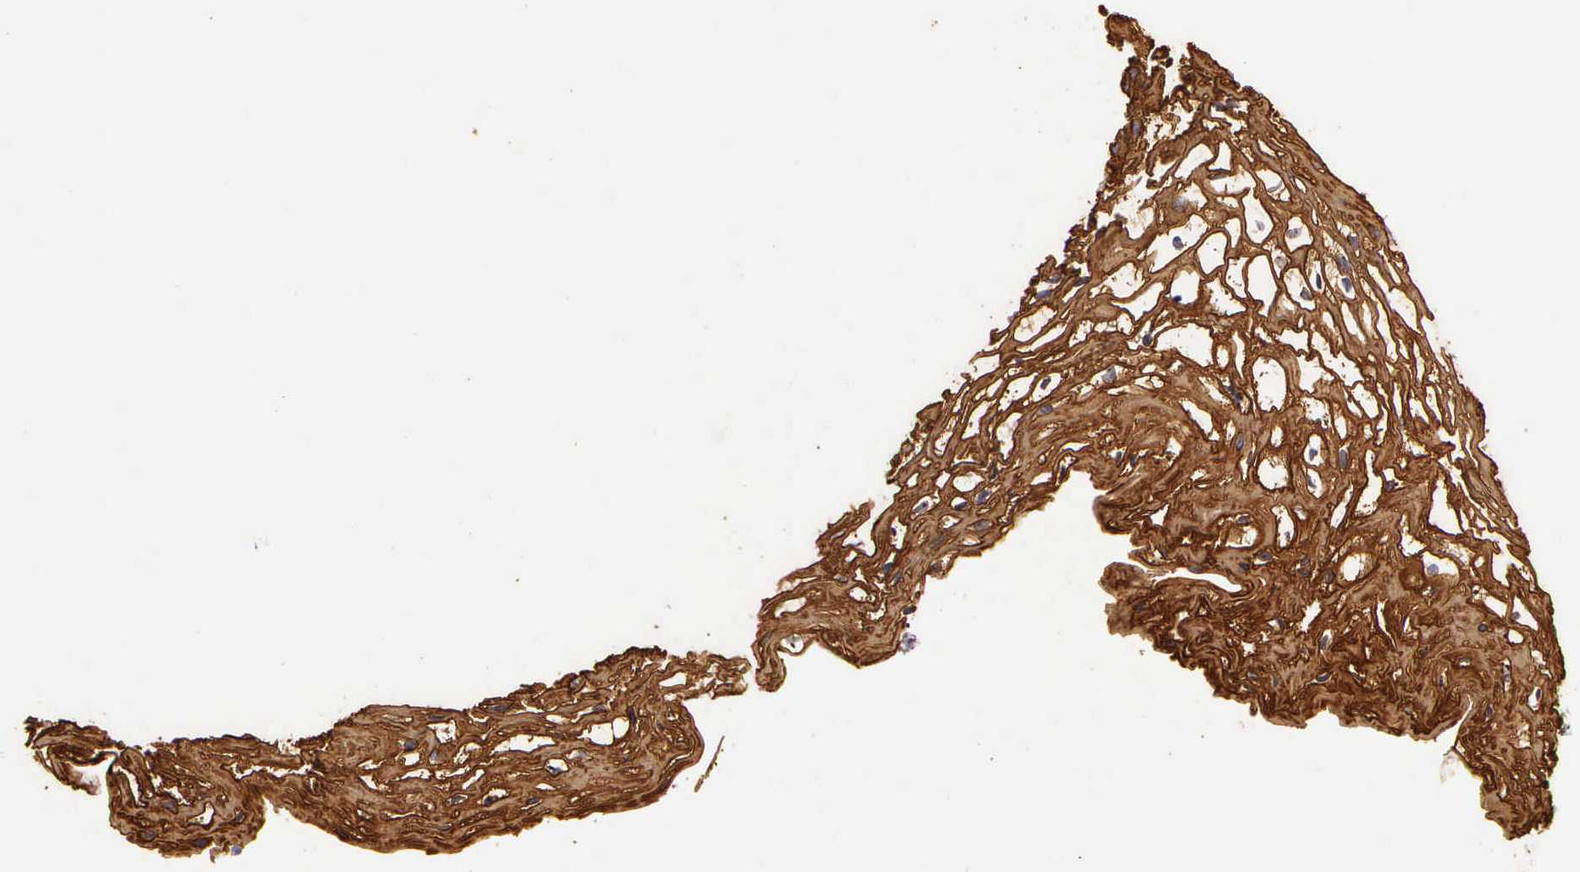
{"staining": {"intensity": "strong", "quantity": ">75%", "location": "cytoplasmic/membranous"}, "tissue": "vagina", "cell_type": "Squamous epithelial cells", "image_type": "normal", "snomed": [{"axis": "morphology", "description": "Normal tissue, NOS"}, {"axis": "topography", "description": "Vagina"}], "caption": "Vagina was stained to show a protein in brown. There is high levels of strong cytoplasmic/membranous expression in about >75% of squamous epithelial cells.", "gene": "KRT17", "patient": {"sex": "female", "age": 68}}